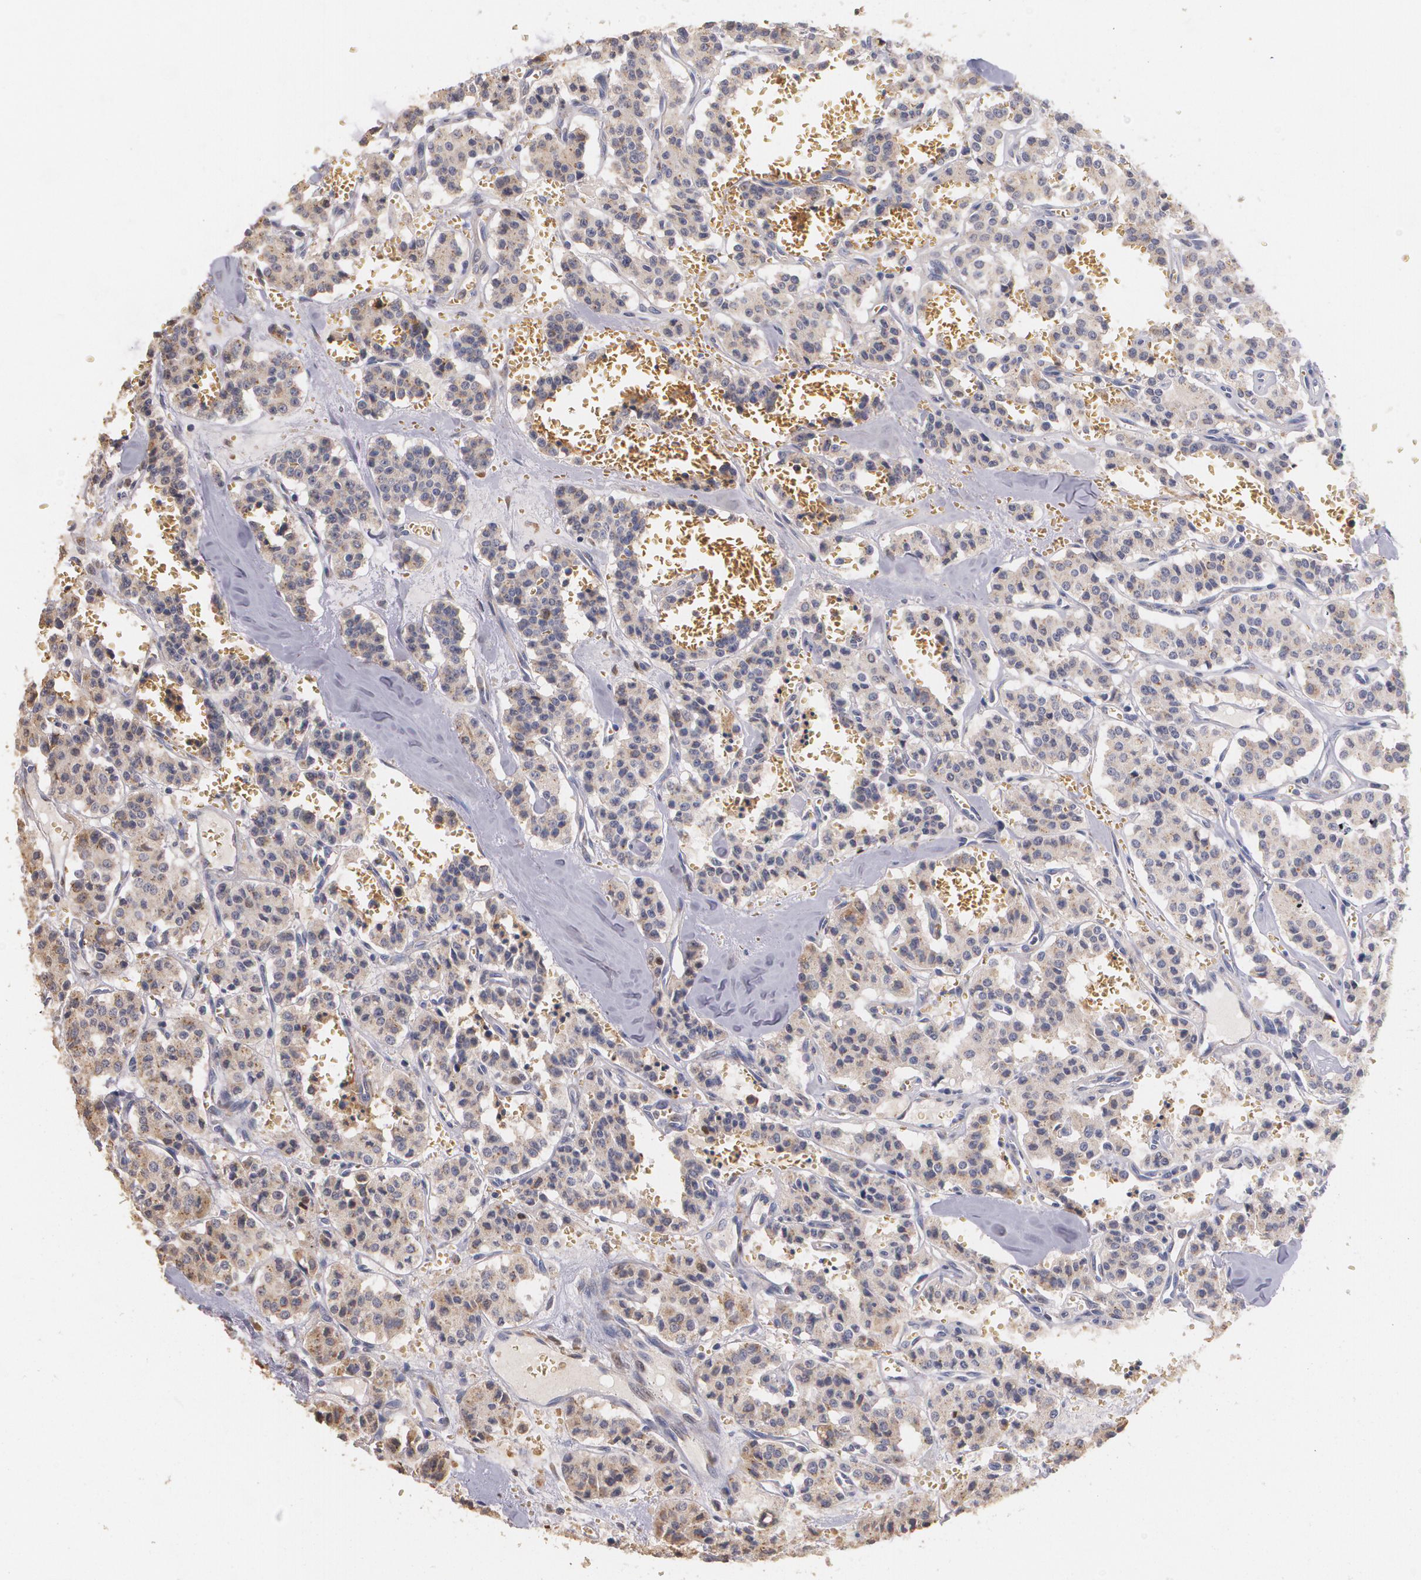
{"staining": {"intensity": "weak", "quantity": ">75%", "location": "cytoplasmic/membranous"}, "tissue": "carcinoid", "cell_type": "Tumor cells", "image_type": "cancer", "snomed": [{"axis": "morphology", "description": "Carcinoid, malignant, NOS"}, {"axis": "topography", "description": "Bronchus"}], "caption": "This photomicrograph demonstrates immunohistochemistry staining of human malignant carcinoid, with low weak cytoplasmic/membranous positivity in approximately >75% of tumor cells.", "gene": "ATF3", "patient": {"sex": "male", "age": 55}}